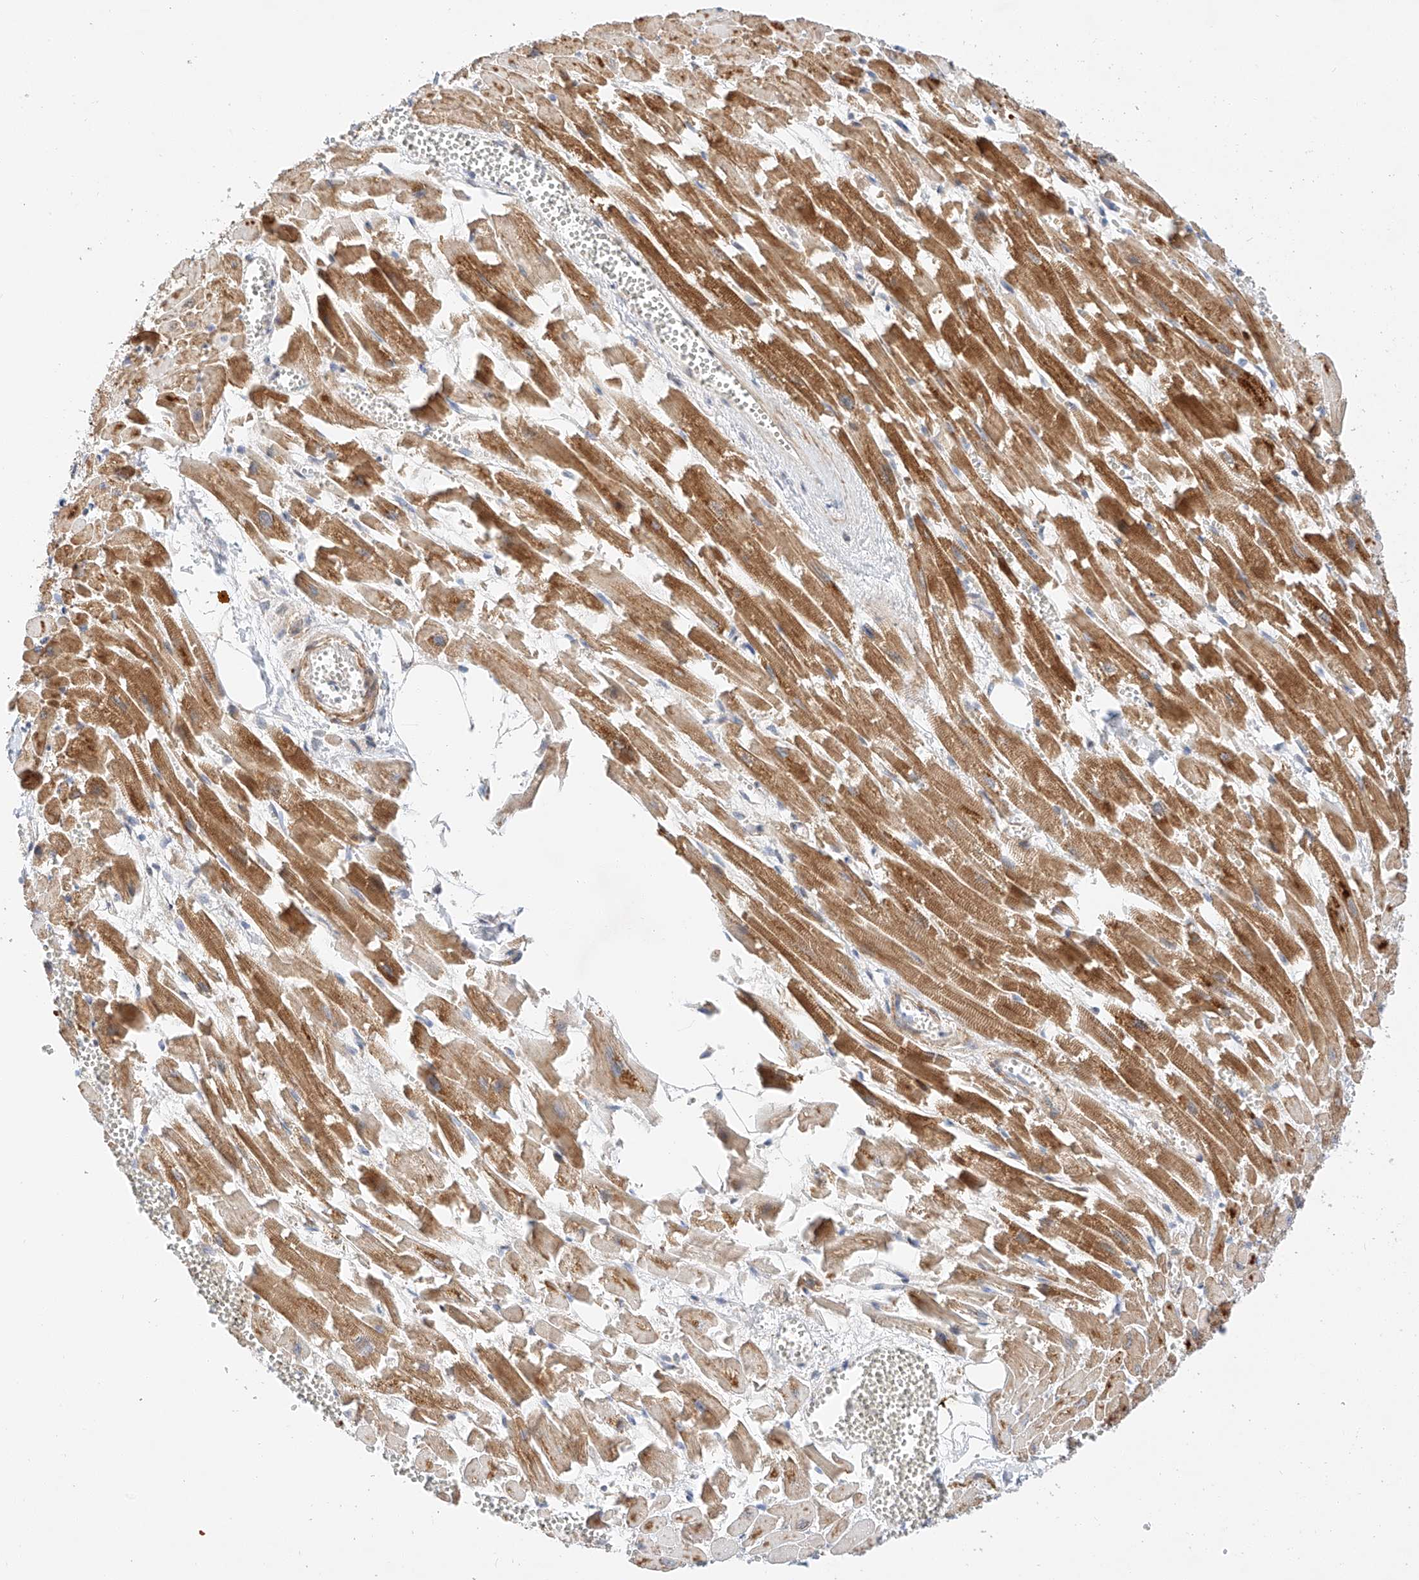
{"staining": {"intensity": "moderate", "quantity": ">75%", "location": "cytoplasmic/membranous"}, "tissue": "heart muscle", "cell_type": "Cardiomyocytes", "image_type": "normal", "snomed": [{"axis": "morphology", "description": "Normal tissue, NOS"}, {"axis": "topography", "description": "Heart"}], "caption": "An image showing moderate cytoplasmic/membranous positivity in about >75% of cardiomyocytes in unremarkable heart muscle, as visualized by brown immunohistochemical staining.", "gene": "C6orf118", "patient": {"sex": "female", "age": 64}}